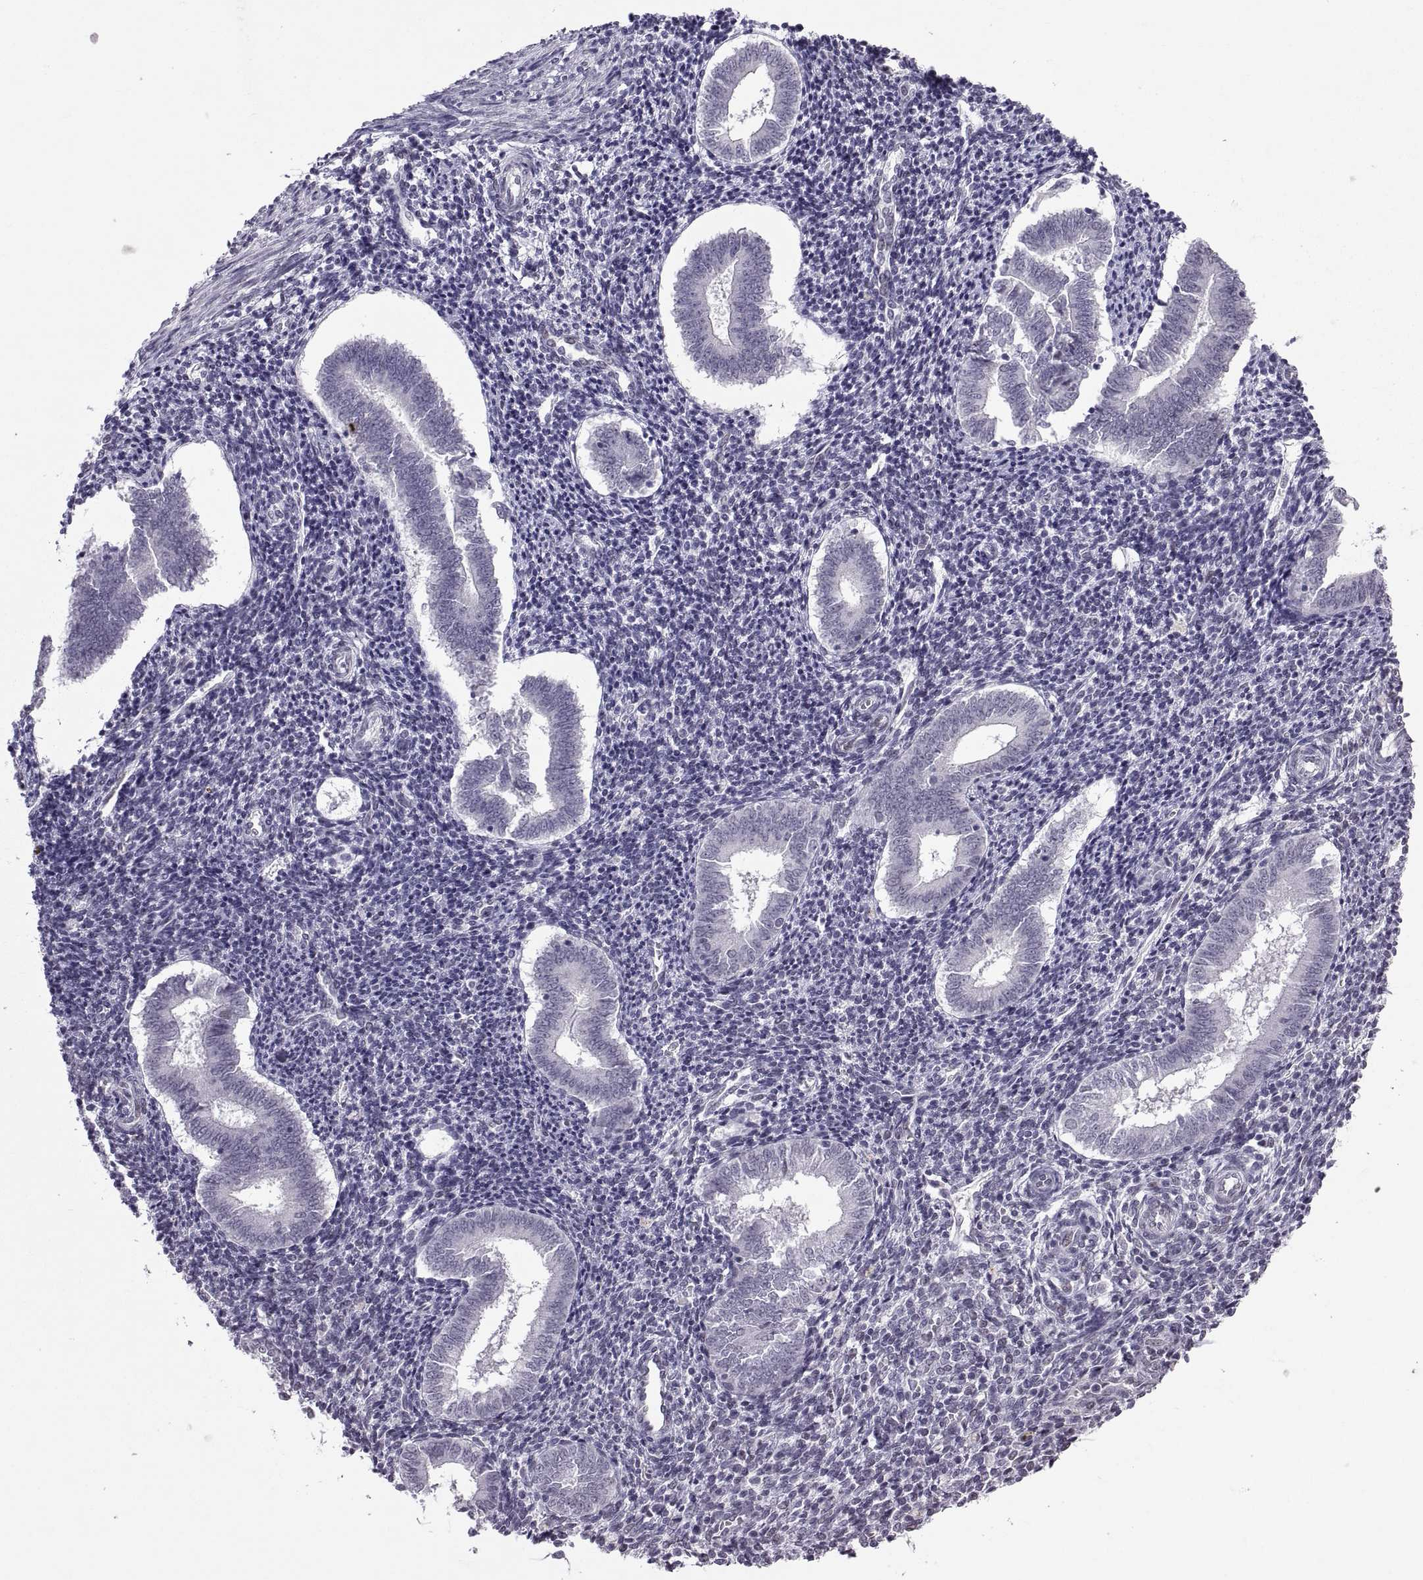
{"staining": {"intensity": "negative", "quantity": "none", "location": "none"}, "tissue": "endometrium", "cell_type": "Cells in endometrial stroma", "image_type": "normal", "snomed": [{"axis": "morphology", "description": "Normal tissue, NOS"}, {"axis": "topography", "description": "Endometrium"}], "caption": "IHC image of unremarkable endometrium: endometrium stained with DAB exhibits no significant protein staining in cells in endometrial stroma. (DAB (3,3'-diaminobenzidine) immunohistochemistry with hematoxylin counter stain).", "gene": "KRT77", "patient": {"sex": "female", "age": 25}}